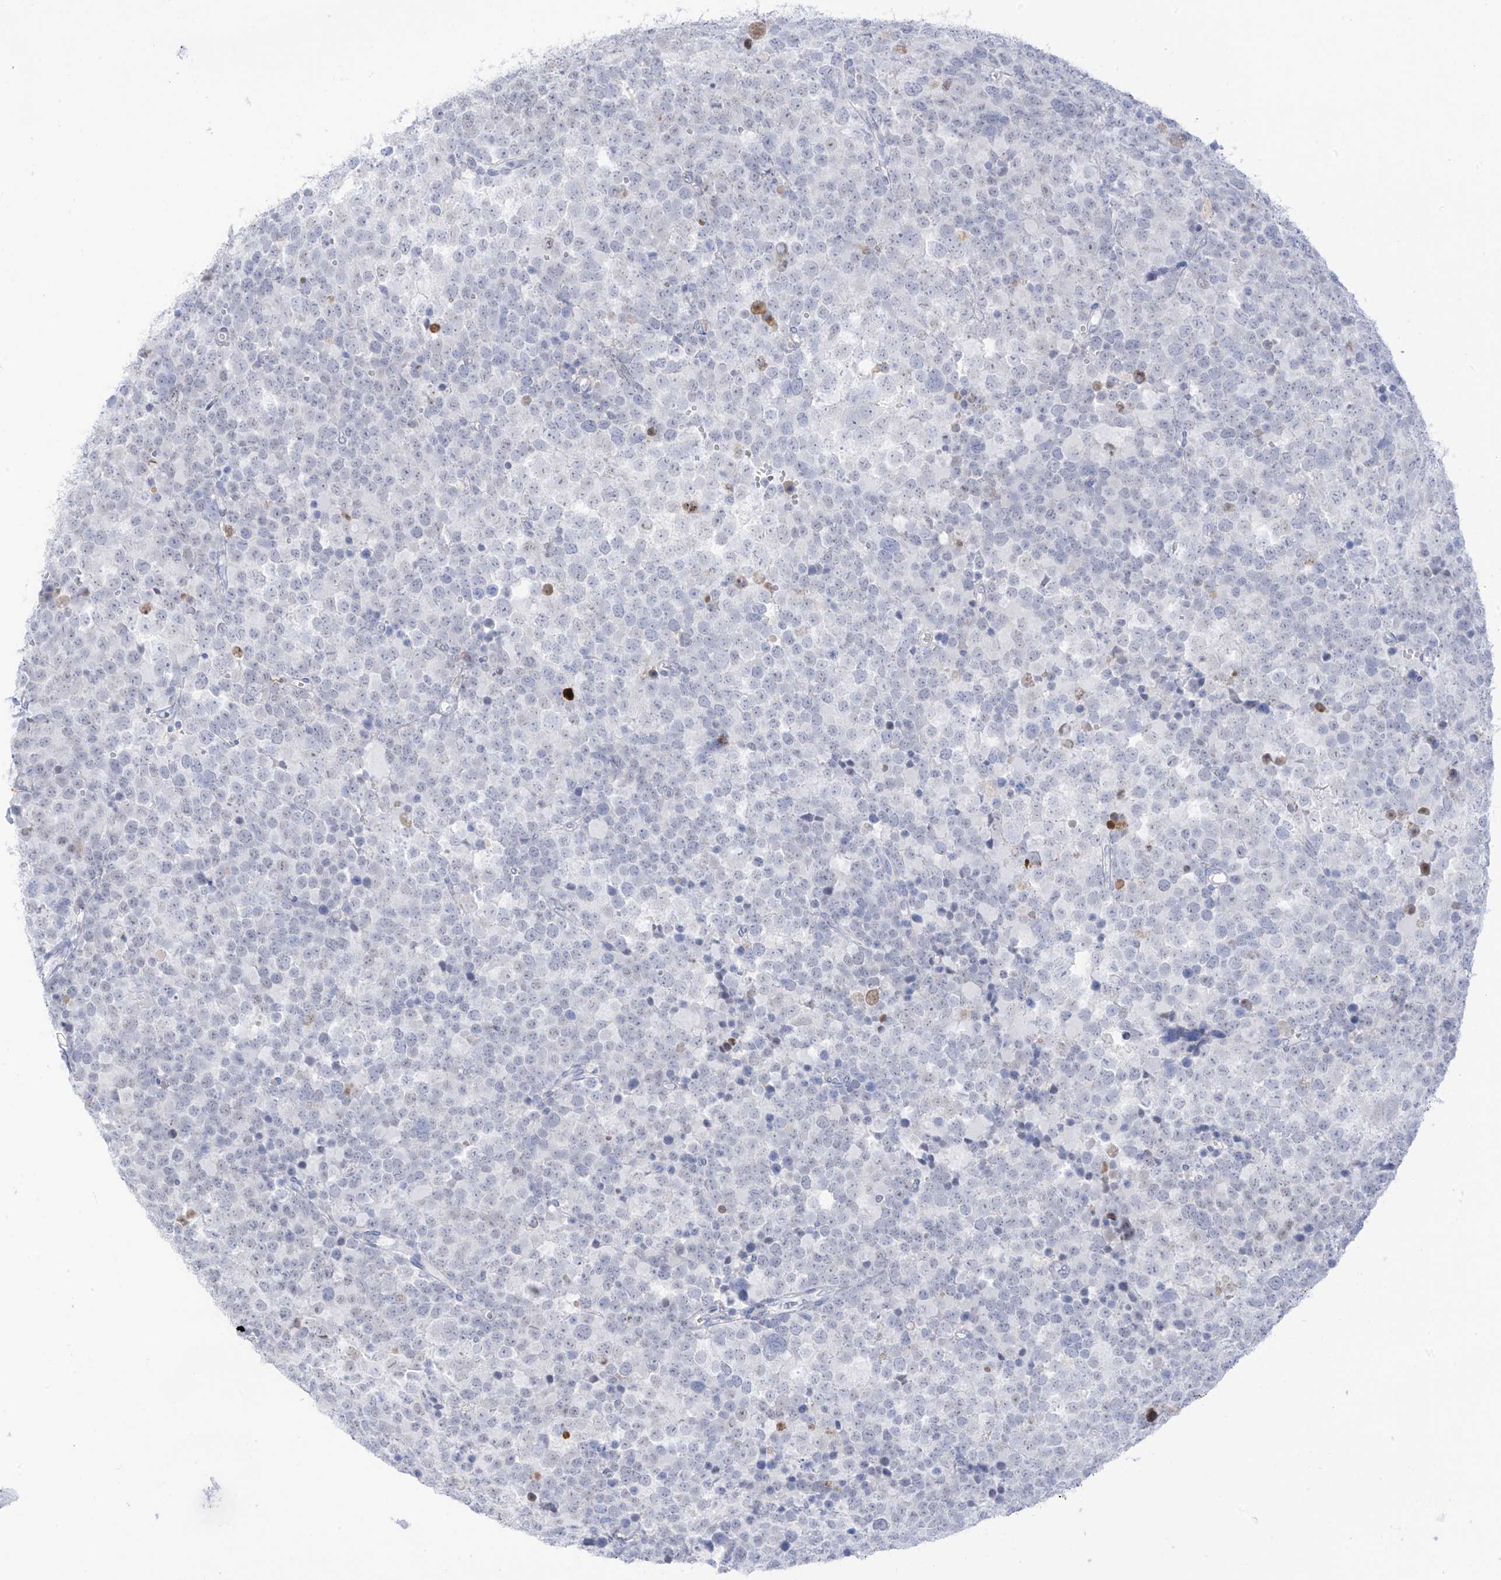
{"staining": {"intensity": "negative", "quantity": "none", "location": "none"}, "tissue": "testis cancer", "cell_type": "Tumor cells", "image_type": "cancer", "snomed": [{"axis": "morphology", "description": "Seminoma, NOS"}, {"axis": "topography", "description": "Testis"}], "caption": "High power microscopy photomicrograph of an IHC photomicrograph of seminoma (testis), revealing no significant expression in tumor cells.", "gene": "PSPH", "patient": {"sex": "male", "age": 71}}